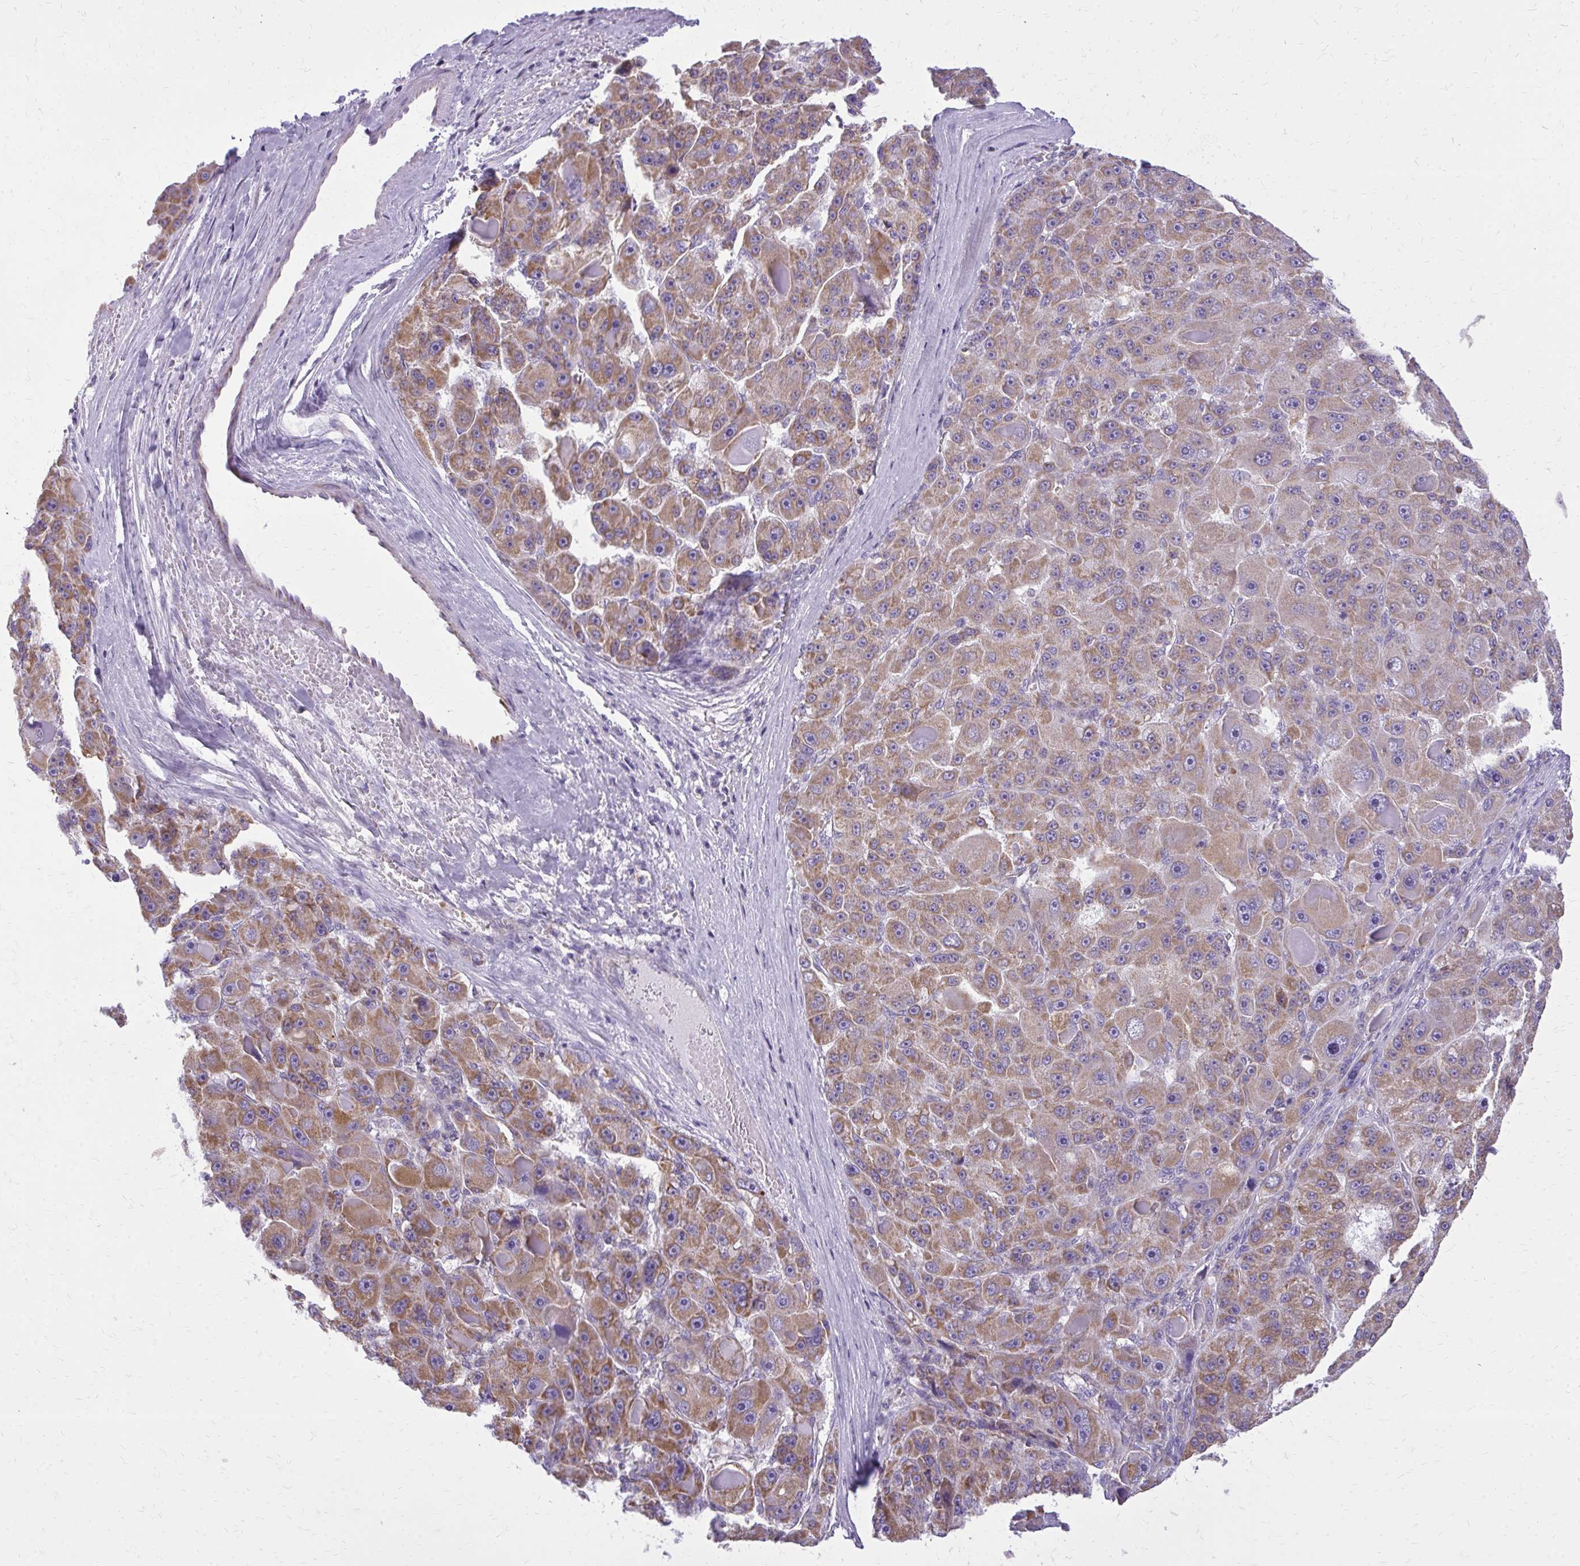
{"staining": {"intensity": "moderate", "quantity": ">75%", "location": "cytoplasmic/membranous"}, "tissue": "liver cancer", "cell_type": "Tumor cells", "image_type": "cancer", "snomed": [{"axis": "morphology", "description": "Carcinoma, Hepatocellular, NOS"}, {"axis": "topography", "description": "Liver"}], "caption": "Liver hepatocellular carcinoma stained with immunohistochemistry (IHC) reveals moderate cytoplasmic/membranous staining in approximately >75% of tumor cells.", "gene": "IFIT1", "patient": {"sex": "male", "age": 76}}